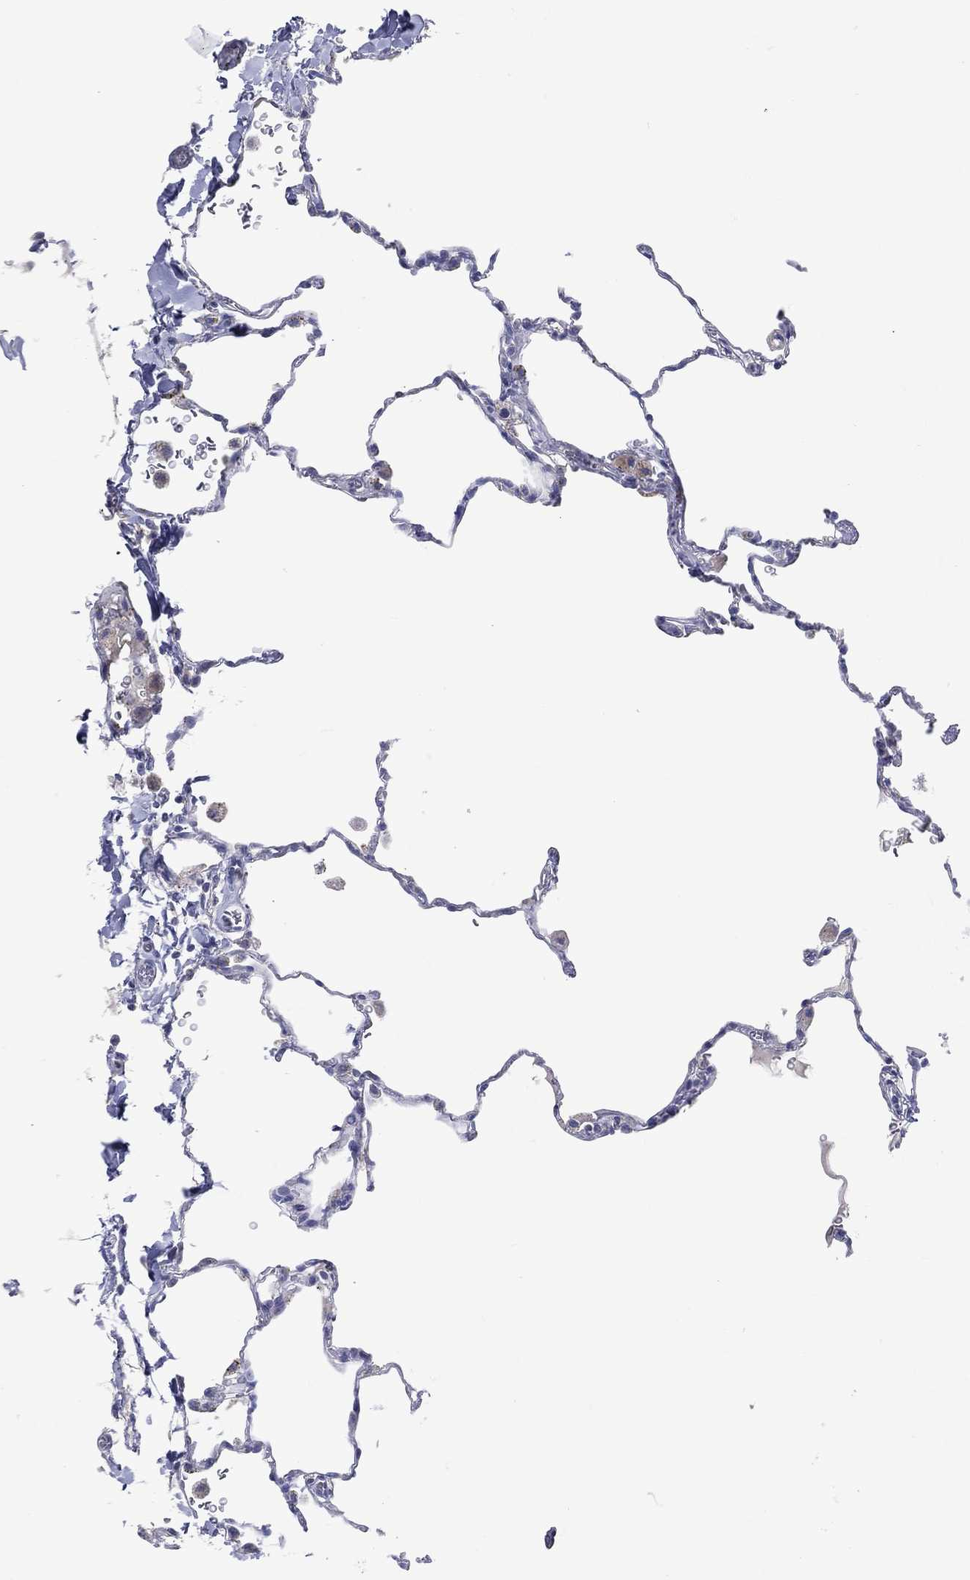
{"staining": {"intensity": "negative", "quantity": "none", "location": "none"}, "tissue": "lung", "cell_type": "Alveolar cells", "image_type": "normal", "snomed": [{"axis": "morphology", "description": "Normal tissue, NOS"}, {"axis": "morphology", "description": "Adenocarcinoma, metastatic, NOS"}, {"axis": "topography", "description": "Lung"}], "caption": "Immunohistochemistry (IHC) of benign human lung shows no staining in alveolar cells. Brightfield microscopy of IHC stained with DAB (3,3'-diaminobenzidine) (brown) and hematoxylin (blue), captured at high magnification.", "gene": "DNAH6", "patient": {"sex": "male", "age": 45}}